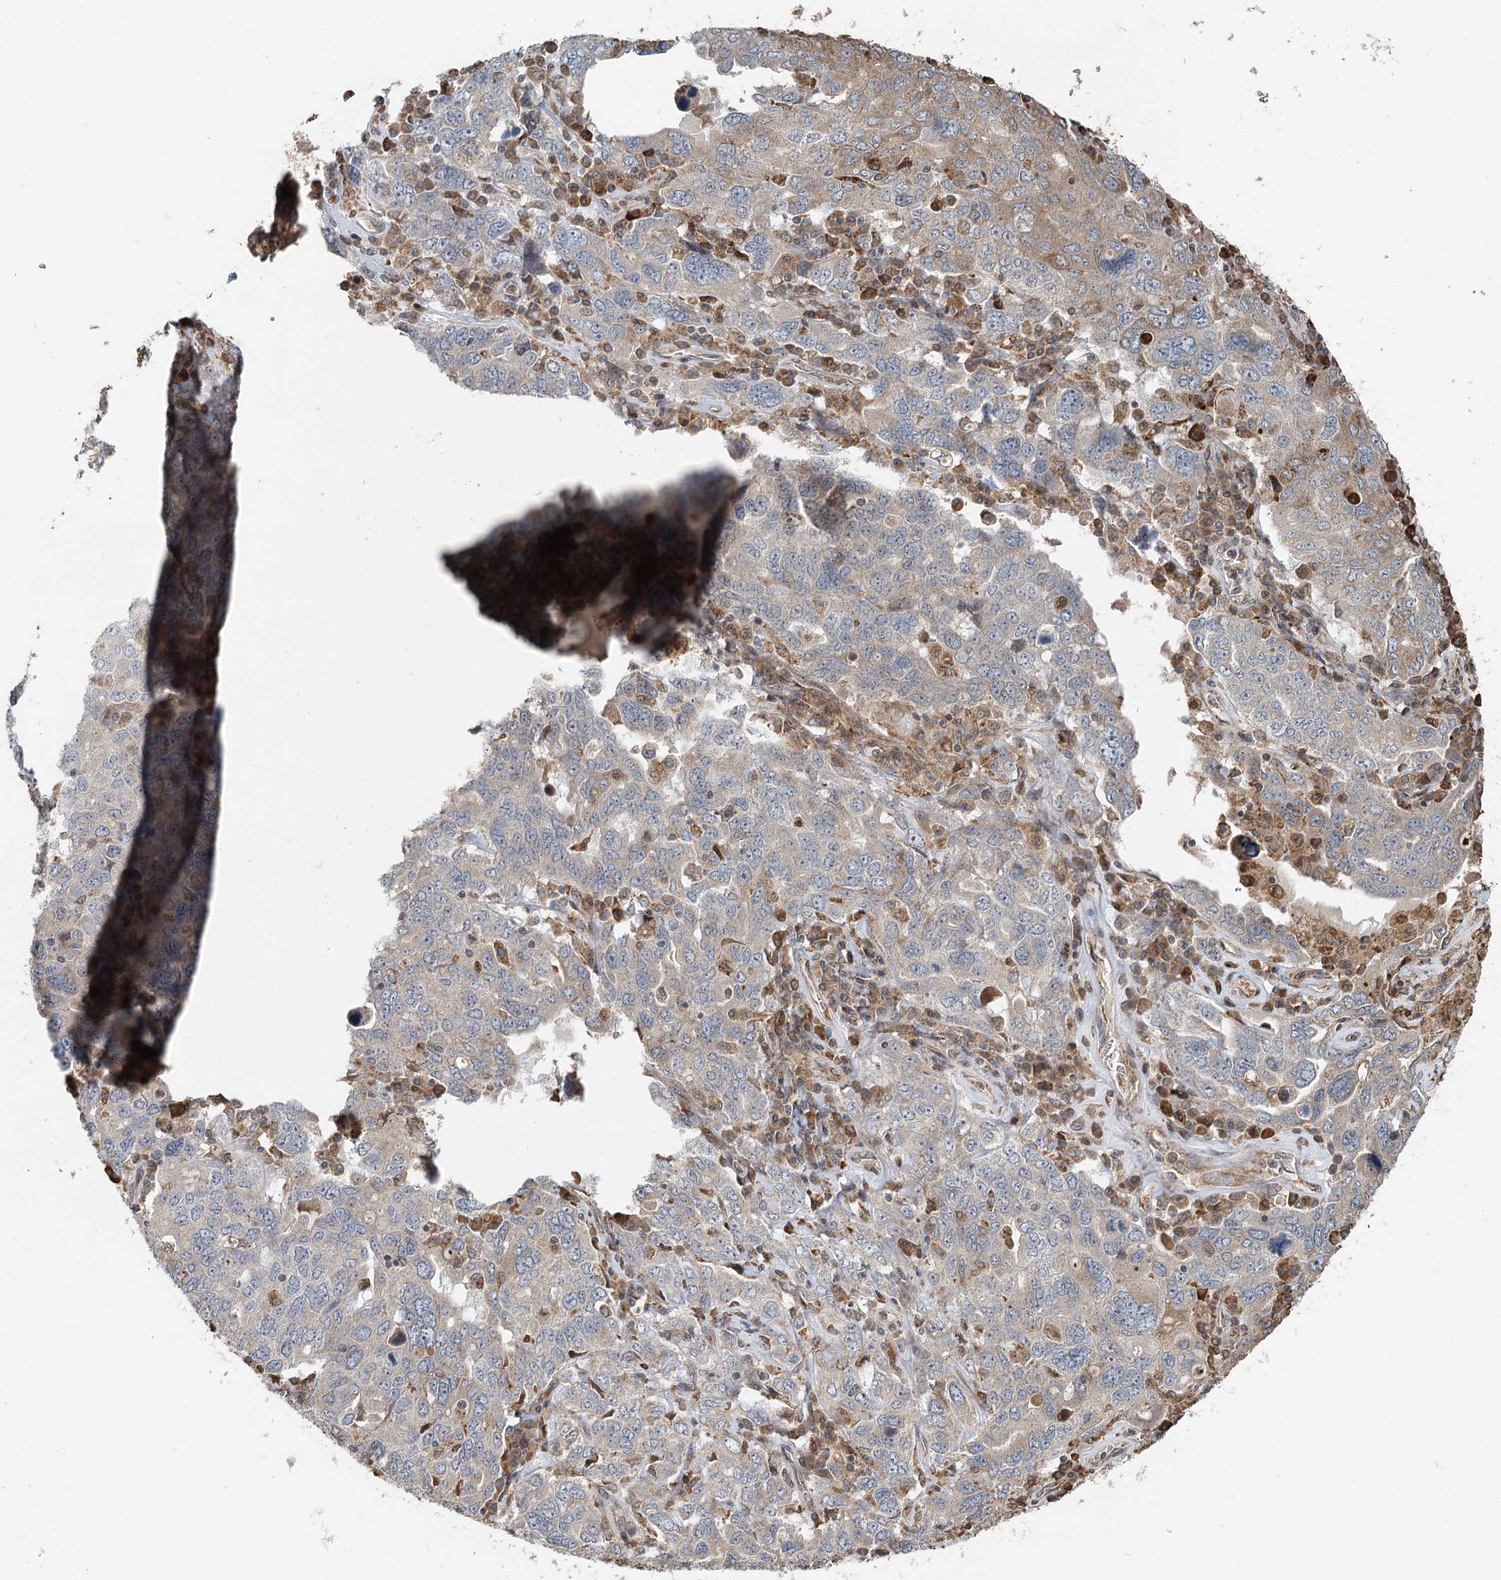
{"staining": {"intensity": "weak", "quantity": "<25%", "location": "cytoplasmic/membranous"}, "tissue": "ovarian cancer", "cell_type": "Tumor cells", "image_type": "cancer", "snomed": [{"axis": "morphology", "description": "Carcinoma, endometroid"}, {"axis": "topography", "description": "Ovary"}], "caption": "Ovarian endometroid carcinoma was stained to show a protein in brown. There is no significant expression in tumor cells. (IHC, brightfield microscopy, high magnification).", "gene": "RNF111", "patient": {"sex": "female", "age": 62}}